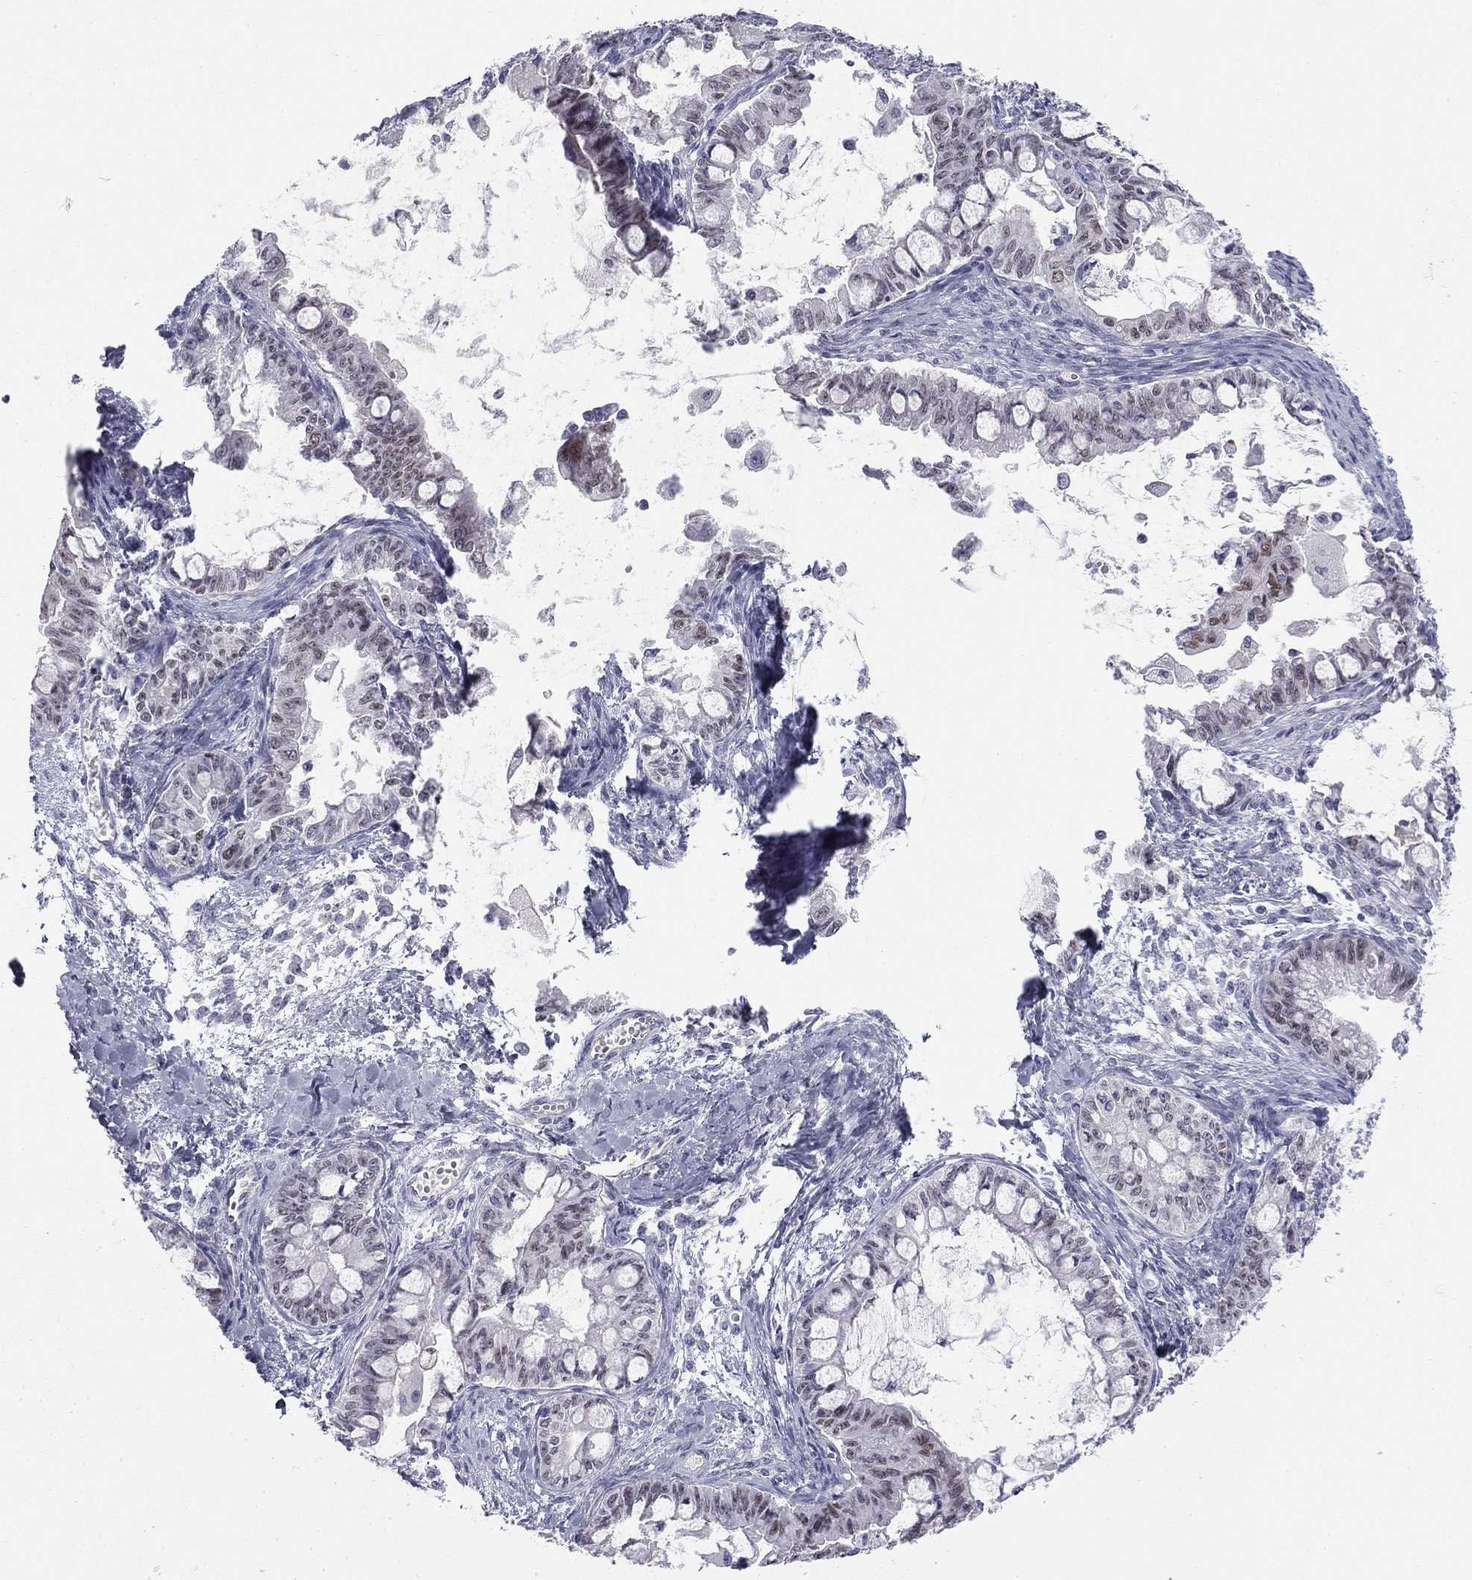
{"staining": {"intensity": "moderate", "quantity": "<25%", "location": "nuclear"}, "tissue": "ovarian cancer", "cell_type": "Tumor cells", "image_type": "cancer", "snomed": [{"axis": "morphology", "description": "Cystadenocarcinoma, mucinous, NOS"}, {"axis": "topography", "description": "Ovary"}], "caption": "Approximately <25% of tumor cells in ovarian cancer (mucinous cystadenocarcinoma) display moderate nuclear protein positivity as visualized by brown immunohistochemical staining.", "gene": "TFAP2B", "patient": {"sex": "female", "age": 63}}